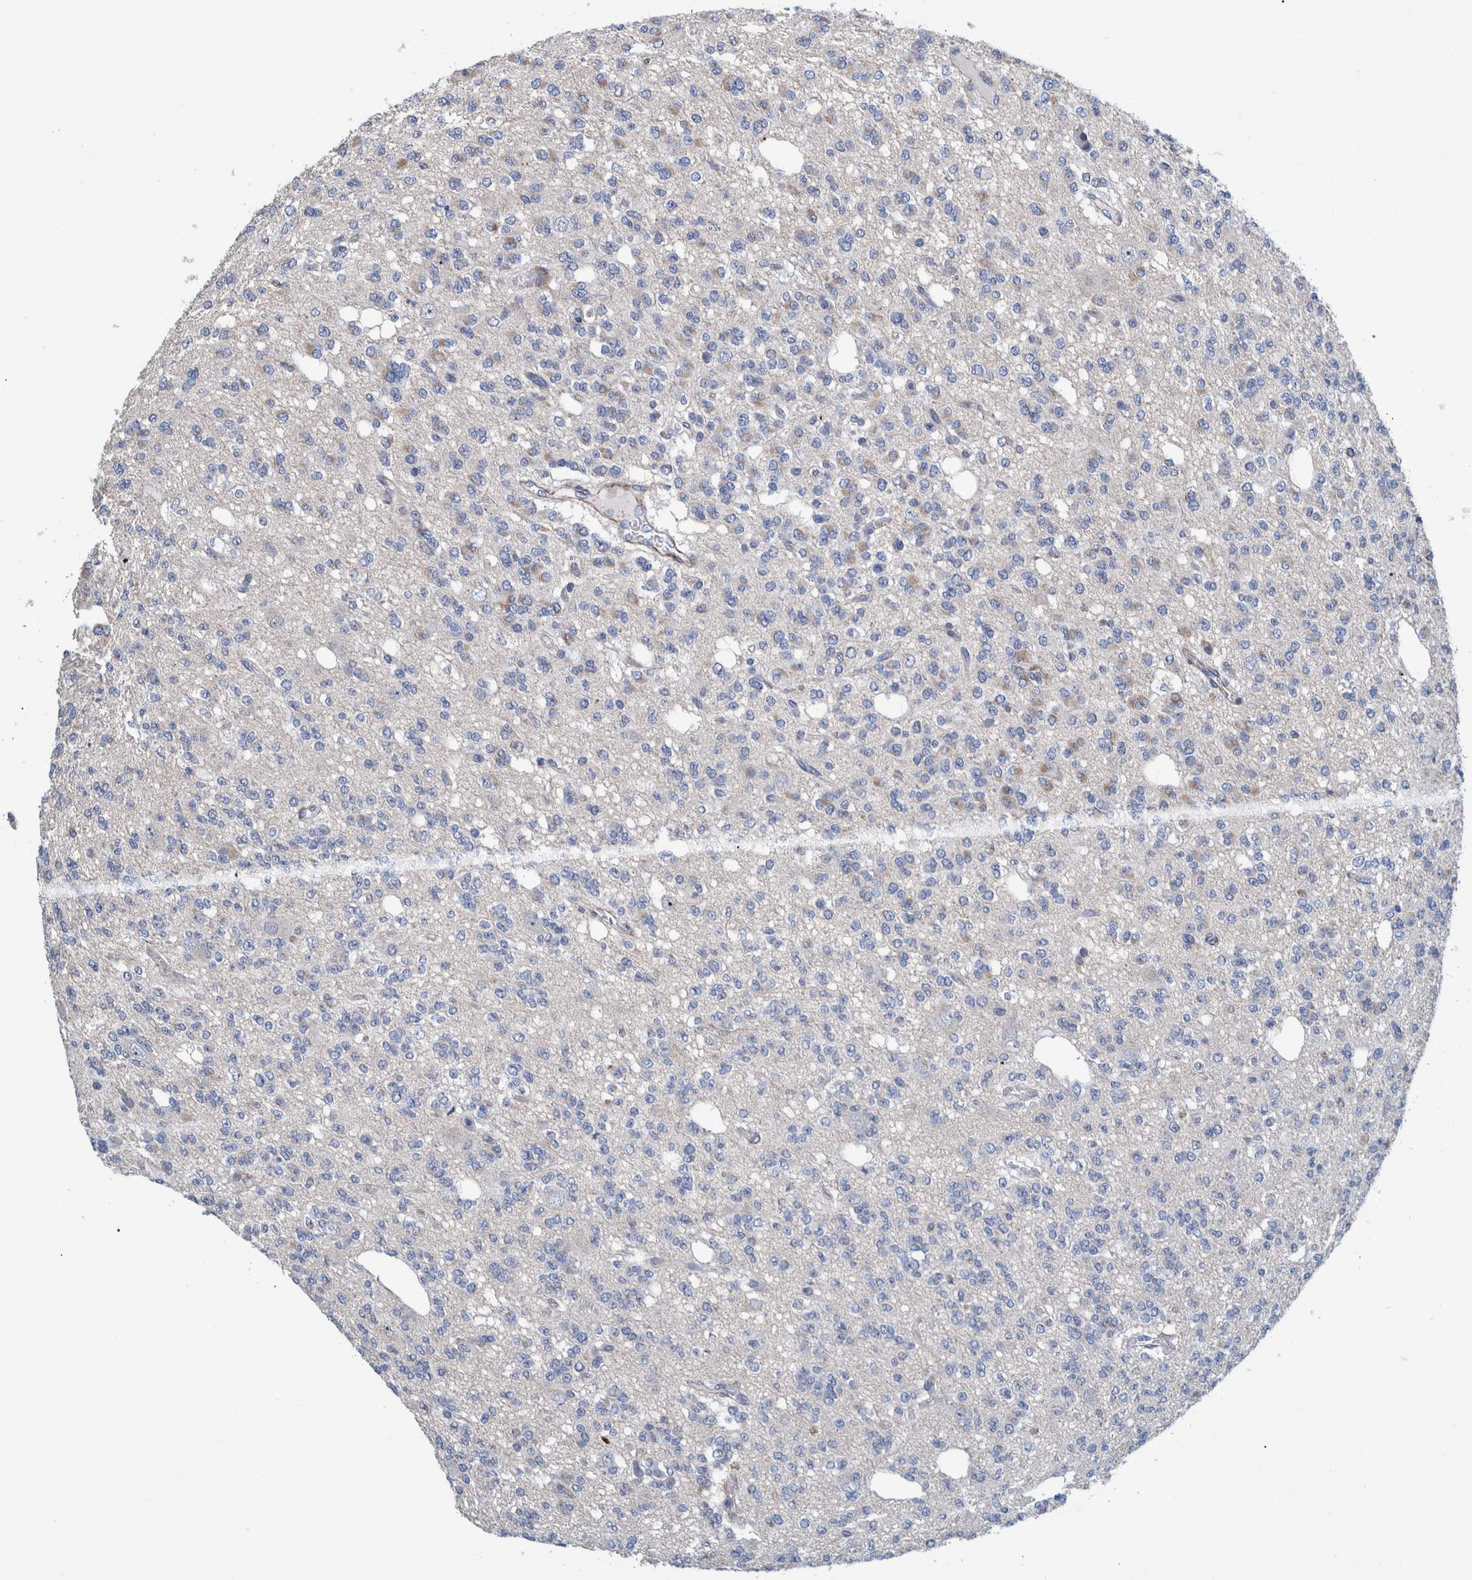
{"staining": {"intensity": "negative", "quantity": "none", "location": "none"}, "tissue": "glioma", "cell_type": "Tumor cells", "image_type": "cancer", "snomed": [{"axis": "morphology", "description": "Glioma, malignant, Low grade"}, {"axis": "topography", "description": "Brain"}], "caption": "A micrograph of malignant low-grade glioma stained for a protein demonstrates no brown staining in tumor cells.", "gene": "MKS1", "patient": {"sex": "male", "age": 38}}